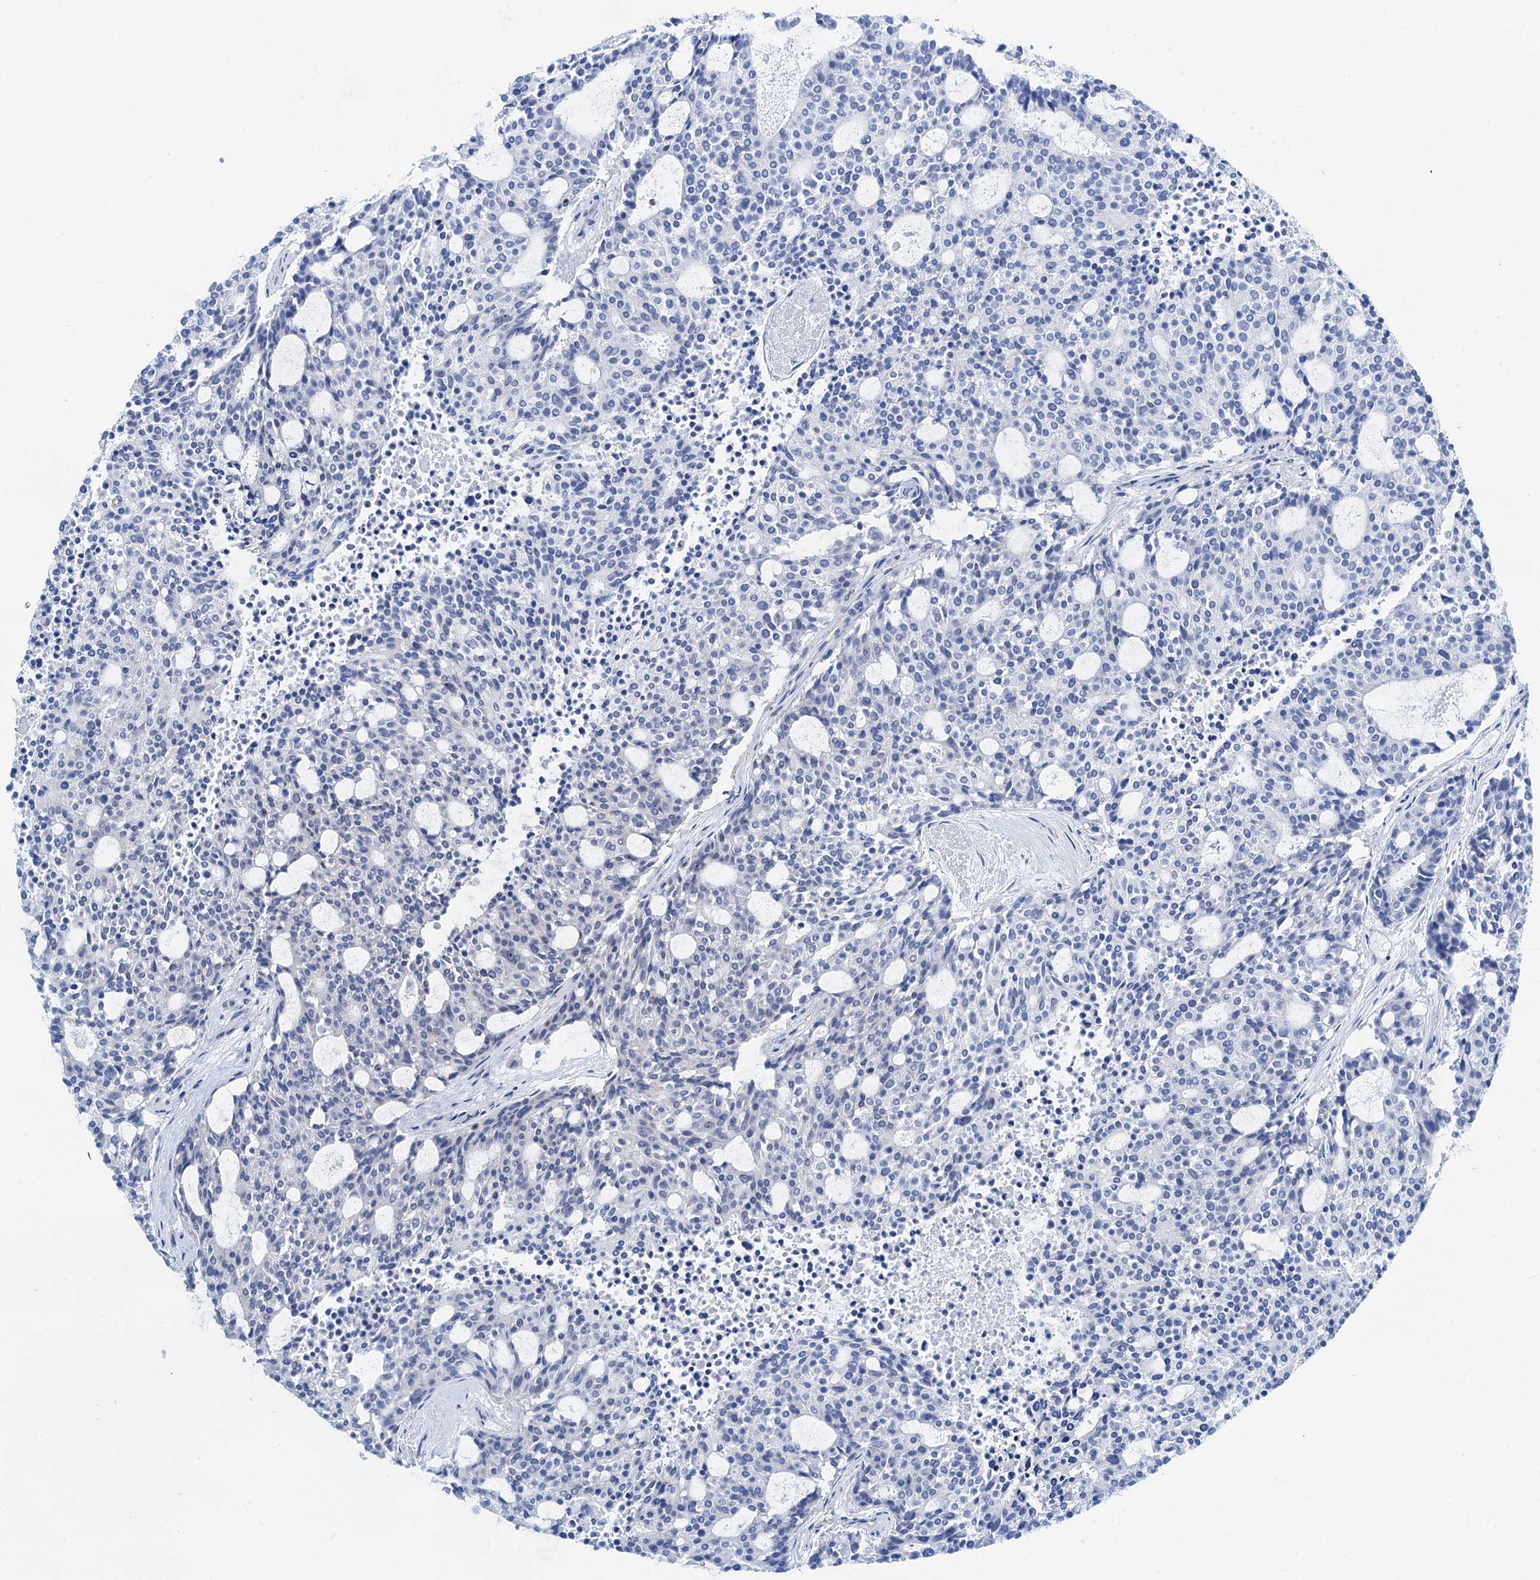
{"staining": {"intensity": "negative", "quantity": "none", "location": "none"}, "tissue": "carcinoid", "cell_type": "Tumor cells", "image_type": "cancer", "snomed": [{"axis": "morphology", "description": "Carcinoid, malignant, NOS"}, {"axis": "topography", "description": "Pancreas"}], "caption": "This image is of carcinoid stained with immunohistochemistry (IHC) to label a protein in brown with the nuclei are counter-stained blue. There is no positivity in tumor cells.", "gene": "TMA16", "patient": {"sex": "female", "age": 54}}